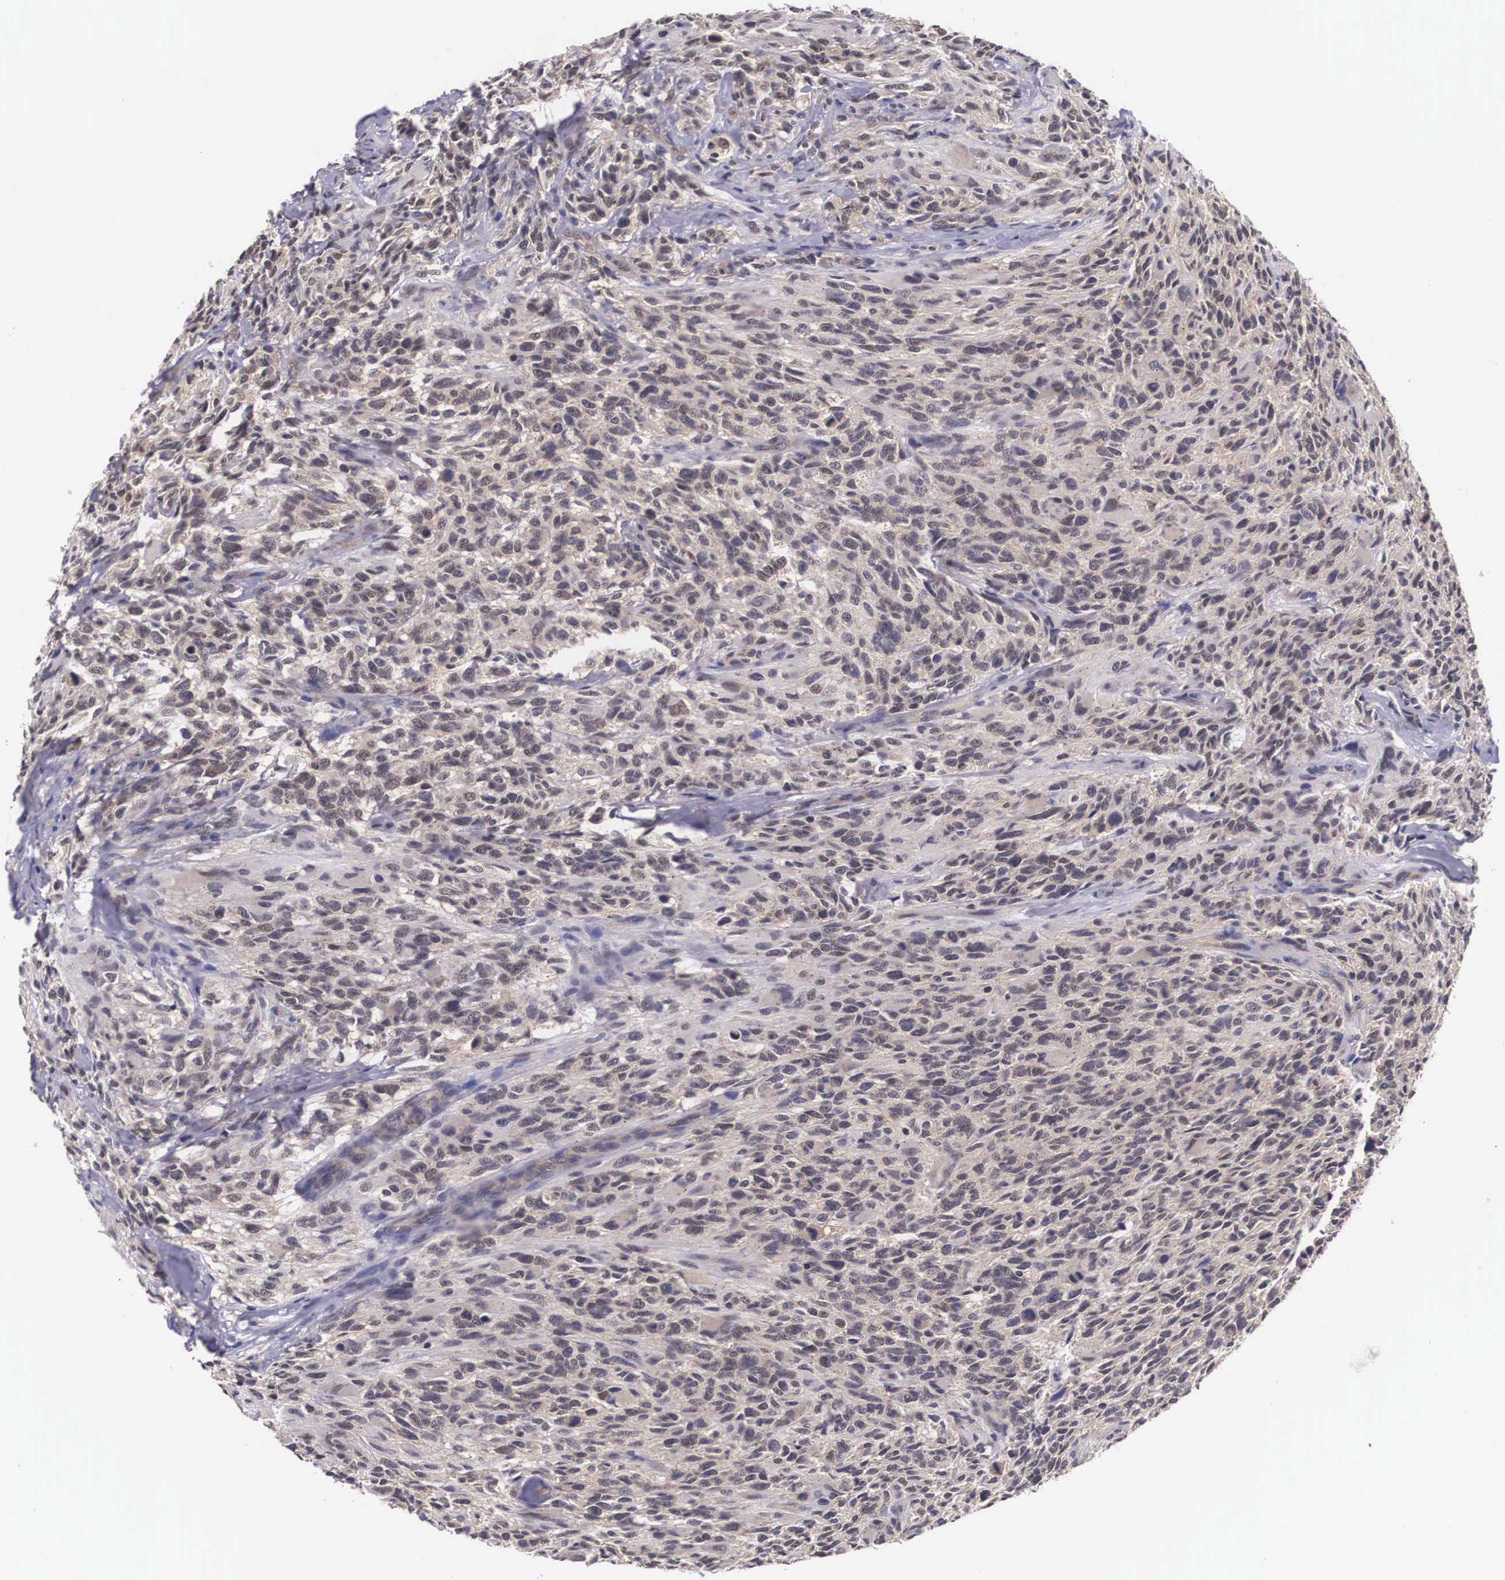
{"staining": {"intensity": "weak", "quantity": "25%-75%", "location": "cytoplasmic/membranous"}, "tissue": "glioma", "cell_type": "Tumor cells", "image_type": "cancer", "snomed": [{"axis": "morphology", "description": "Glioma, malignant, High grade"}, {"axis": "topography", "description": "Brain"}], "caption": "An immunohistochemistry (IHC) histopathology image of neoplastic tissue is shown. Protein staining in brown labels weak cytoplasmic/membranous positivity in glioma within tumor cells. The protein is shown in brown color, while the nuclei are stained blue.", "gene": "OTX2", "patient": {"sex": "male", "age": 69}}